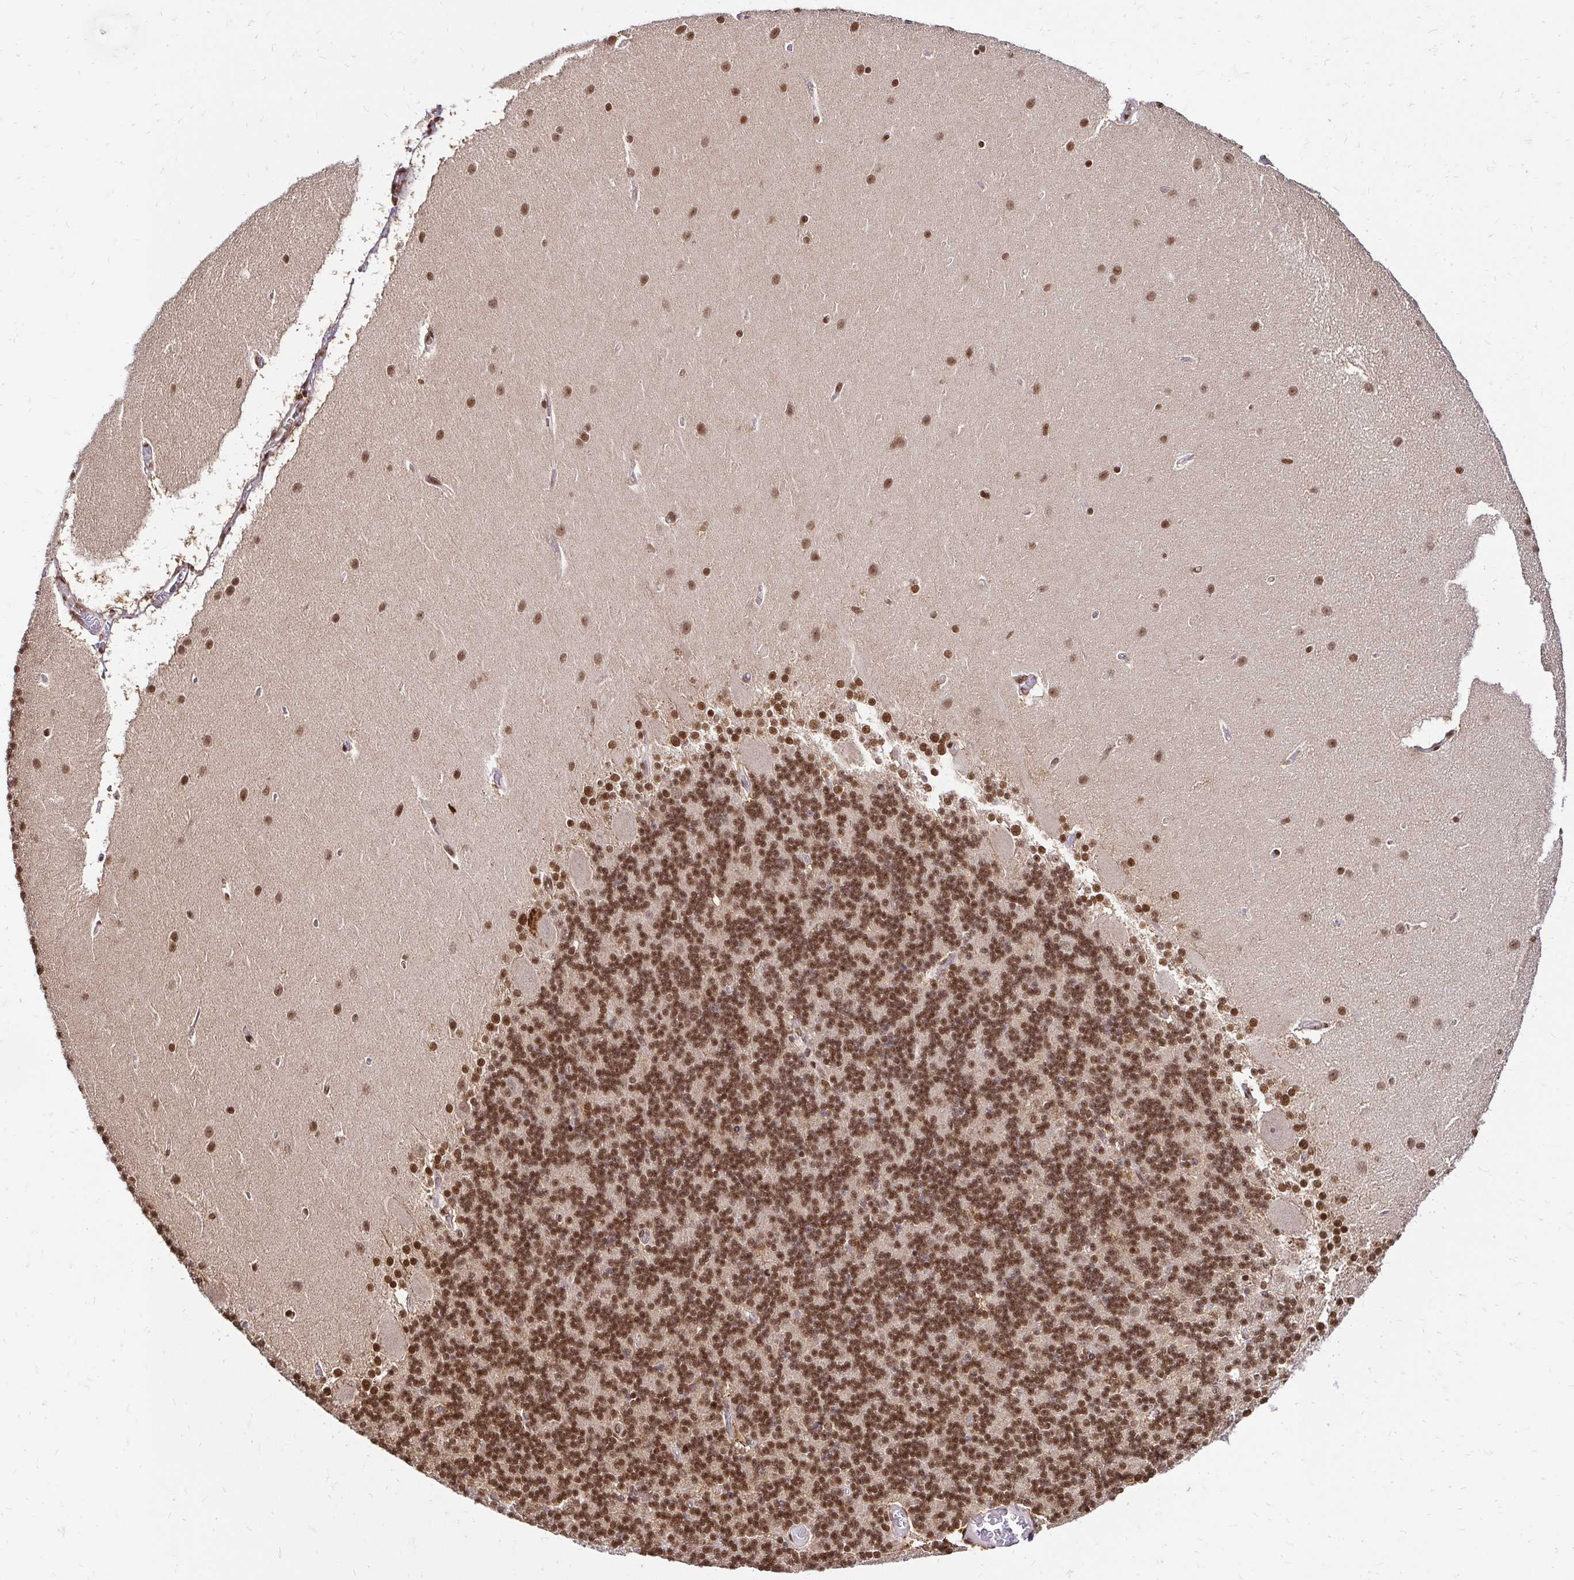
{"staining": {"intensity": "moderate", "quantity": ">75%", "location": "nuclear"}, "tissue": "cerebellum", "cell_type": "Cells in granular layer", "image_type": "normal", "snomed": [{"axis": "morphology", "description": "Normal tissue, NOS"}, {"axis": "topography", "description": "Cerebellum"}], "caption": "IHC photomicrograph of benign cerebellum: human cerebellum stained using immunohistochemistry (IHC) shows medium levels of moderate protein expression localized specifically in the nuclear of cells in granular layer, appearing as a nuclear brown color.", "gene": "GLYR1", "patient": {"sex": "female", "age": 54}}